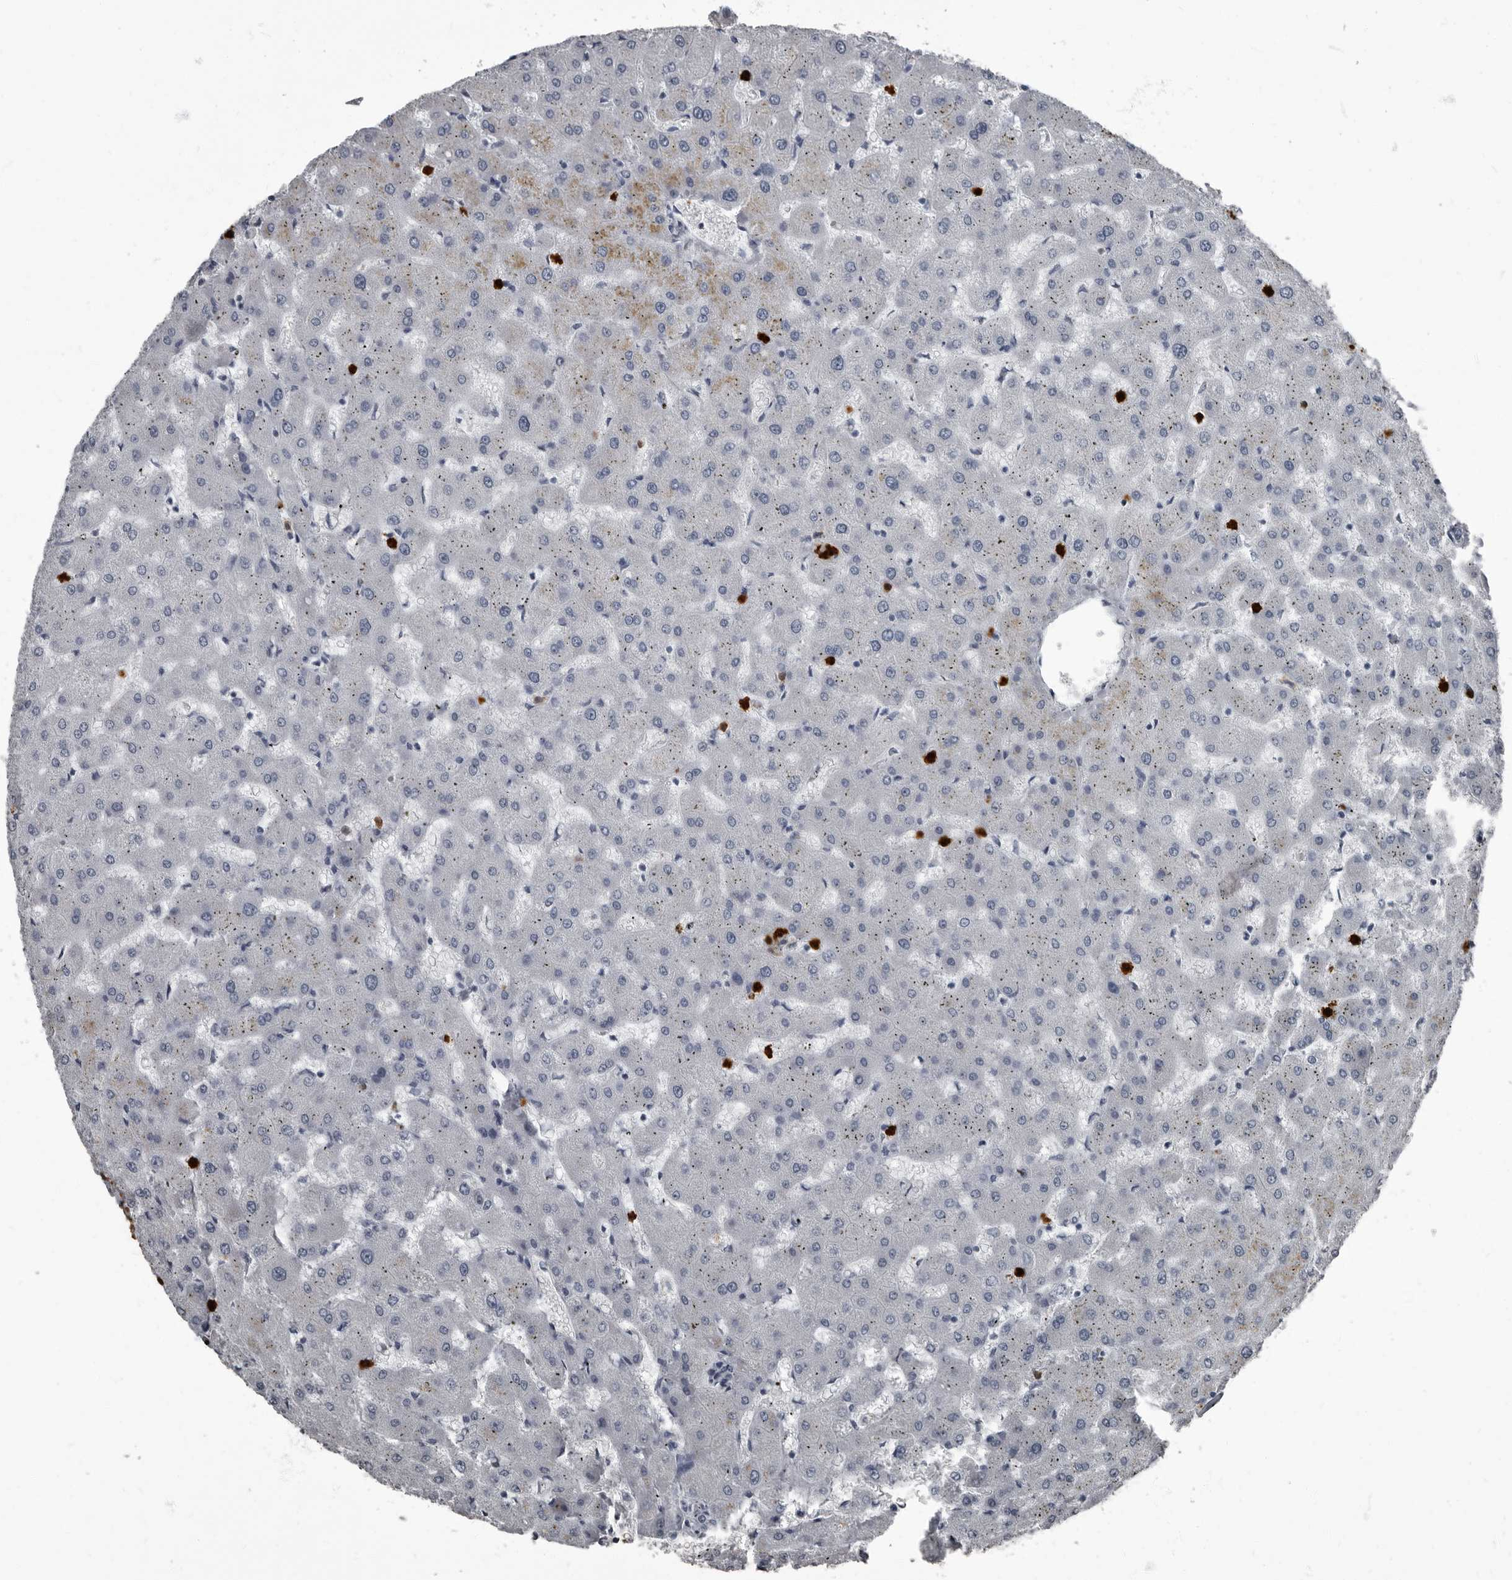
{"staining": {"intensity": "negative", "quantity": "none", "location": "none"}, "tissue": "liver", "cell_type": "Cholangiocytes", "image_type": "normal", "snomed": [{"axis": "morphology", "description": "Normal tissue, NOS"}, {"axis": "topography", "description": "Liver"}], "caption": "DAB immunohistochemical staining of normal human liver displays no significant expression in cholangiocytes.", "gene": "TPD52L1", "patient": {"sex": "female", "age": 63}}